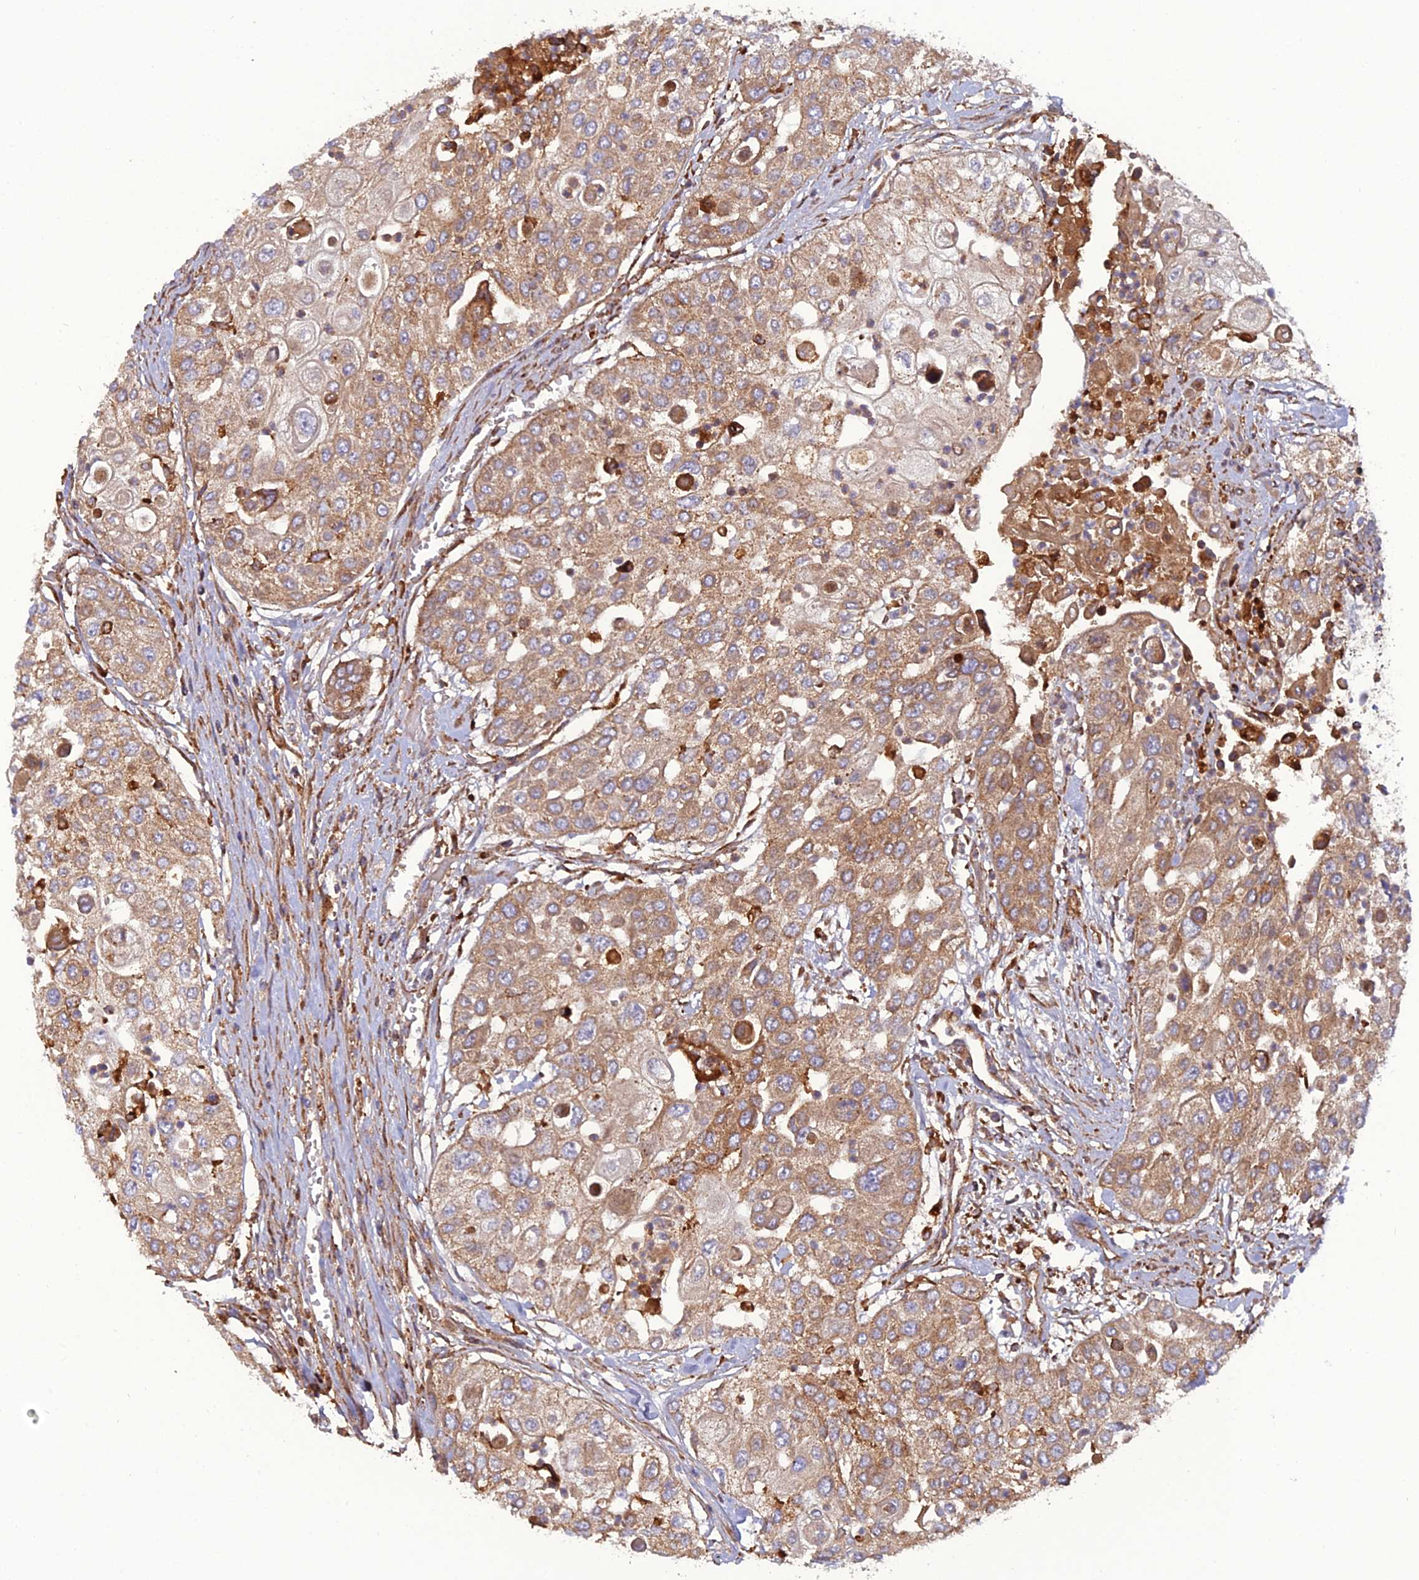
{"staining": {"intensity": "moderate", "quantity": ">75%", "location": "cytoplasmic/membranous"}, "tissue": "urothelial cancer", "cell_type": "Tumor cells", "image_type": "cancer", "snomed": [{"axis": "morphology", "description": "Urothelial carcinoma, High grade"}, {"axis": "topography", "description": "Urinary bladder"}], "caption": "This micrograph reveals urothelial cancer stained with immunohistochemistry (IHC) to label a protein in brown. The cytoplasmic/membranous of tumor cells show moderate positivity for the protein. Nuclei are counter-stained blue.", "gene": "LNPEP", "patient": {"sex": "female", "age": 79}}